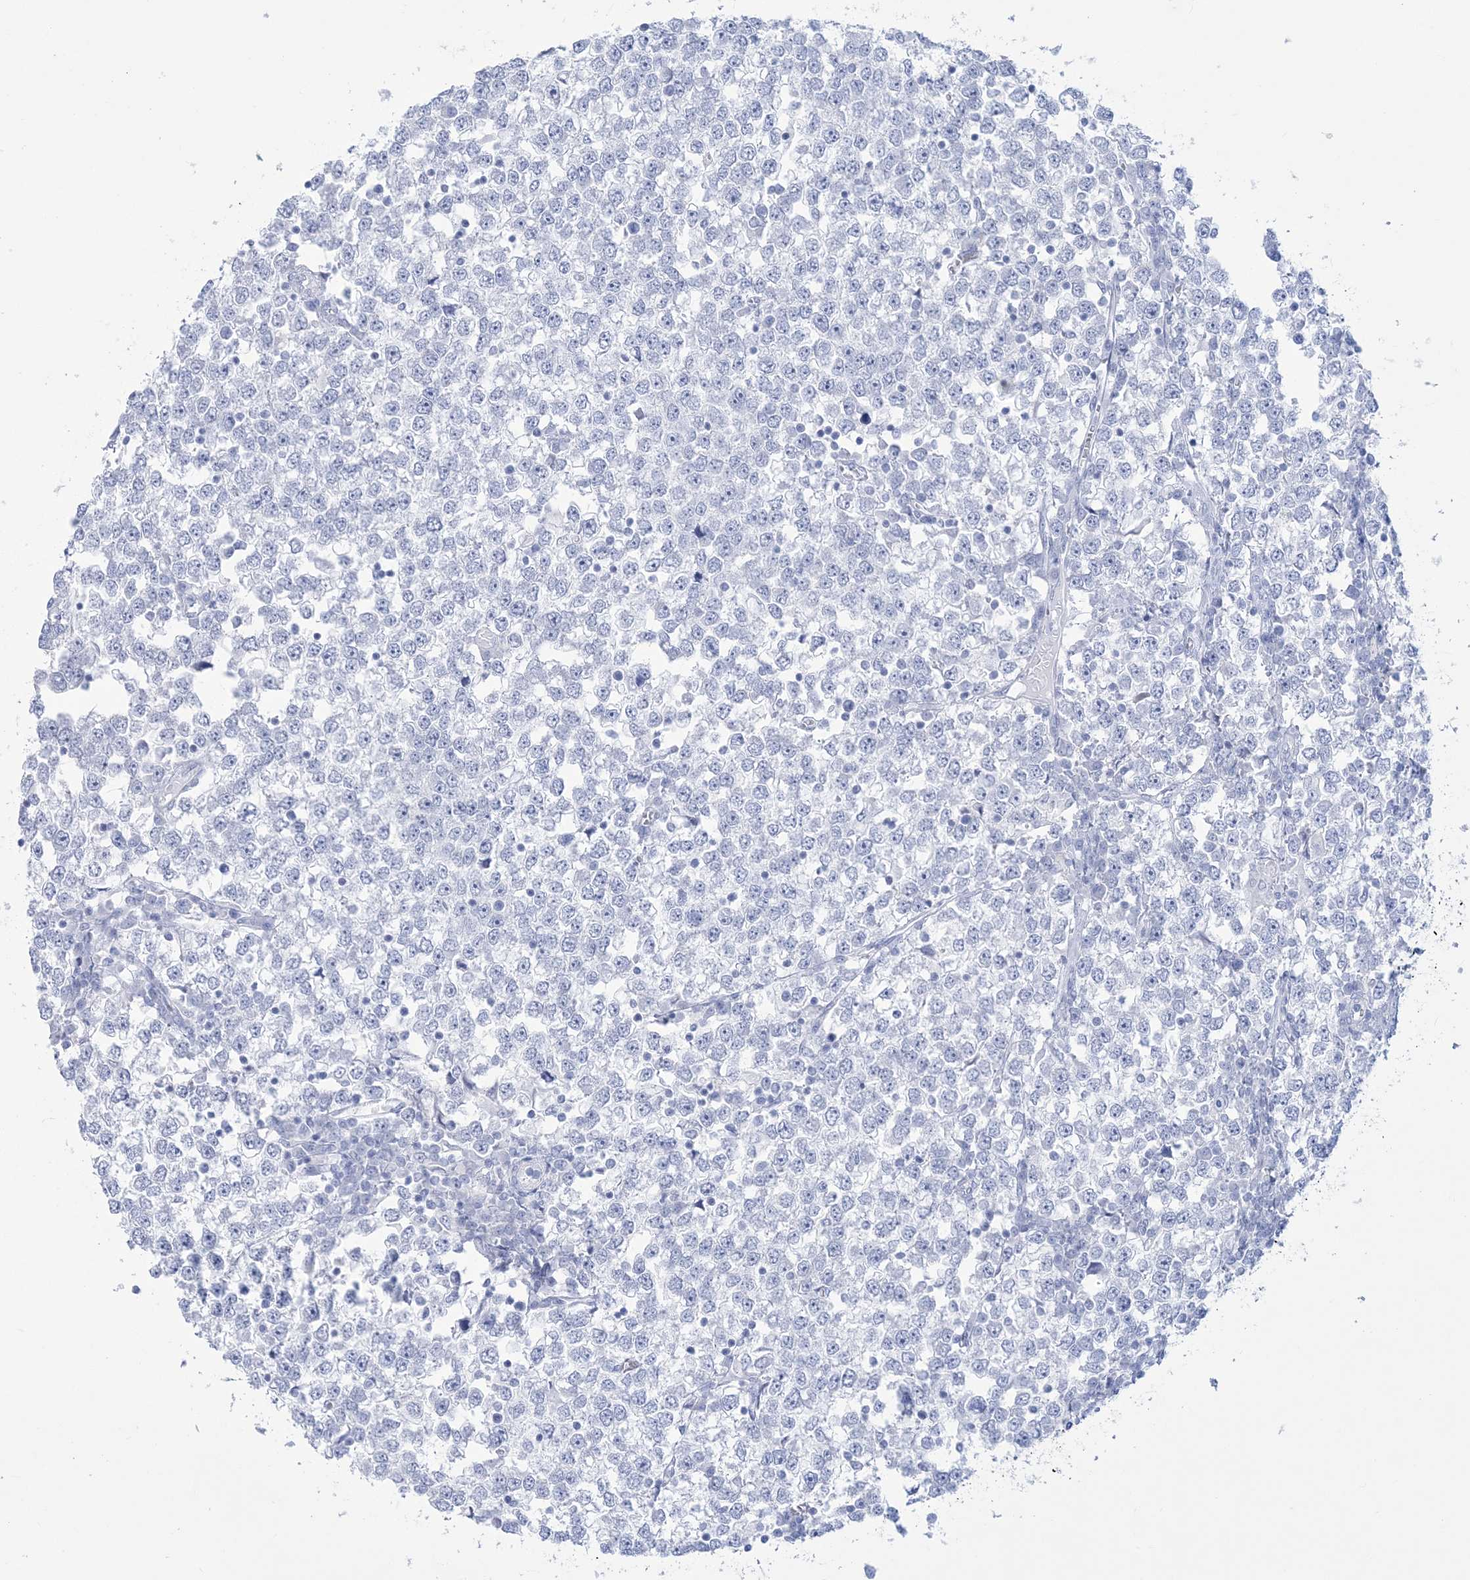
{"staining": {"intensity": "negative", "quantity": "none", "location": "none"}, "tissue": "testis cancer", "cell_type": "Tumor cells", "image_type": "cancer", "snomed": [{"axis": "morphology", "description": "Seminoma, NOS"}, {"axis": "topography", "description": "Testis"}], "caption": "Immunohistochemistry of testis cancer exhibits no expression in tumor cells.", "gene": "RBP2", "patient": {"sex": "male", "age": 65}}